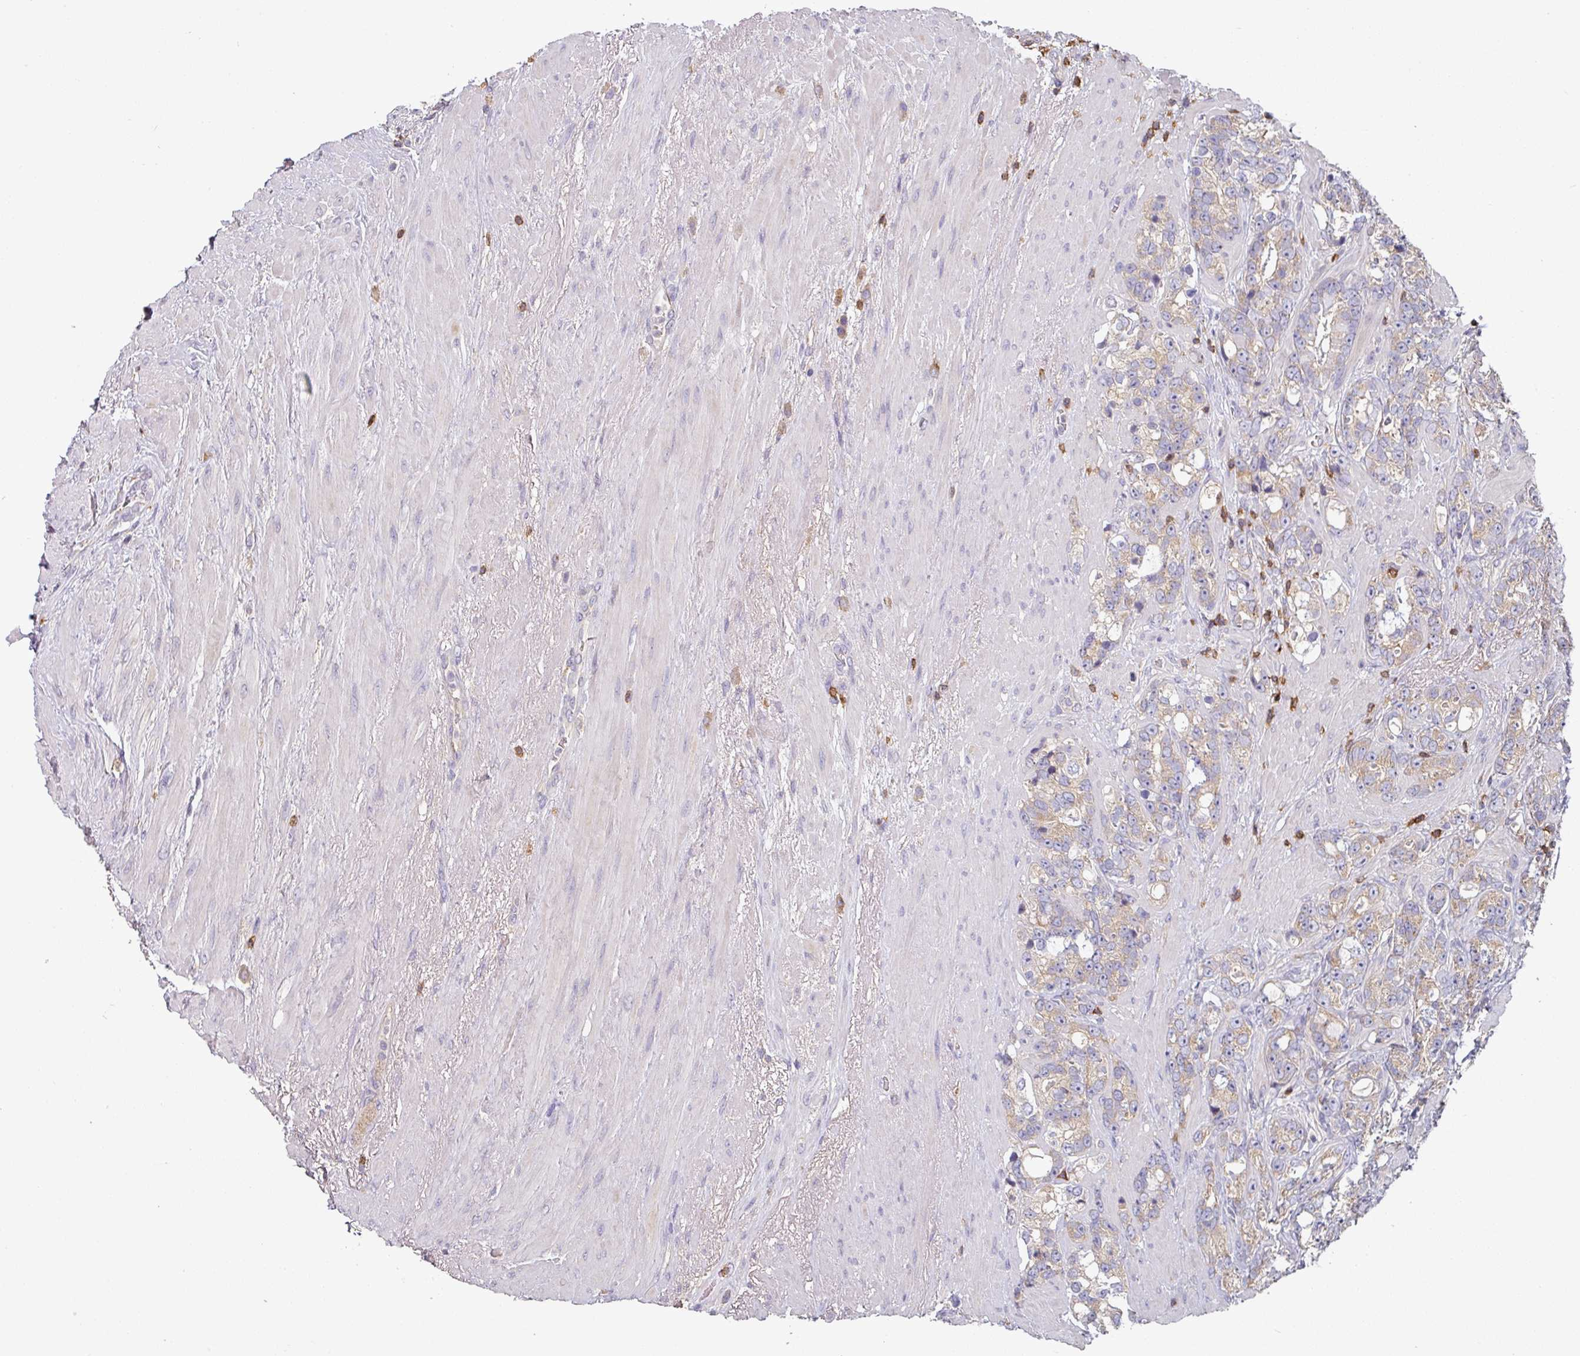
{"staining": {"intensity": "weak", "quantity": ">75%", "location": "cytoplasmic/membranous"}, "tissue": "prostate cancer", "cell_type": "Tumor cells", "image_type": "cancer", "snomed": [{"axis": "morphology", "description": "Adenocarcinoma, High grade"}, {"axis": "topography", "description": "Prostate"}], "caption": "Prostate cancer (high-grade adenocarcinoma) stained with a brown dye reveals weak cytoplasmic/membranous positive positivity in approximately >75% of tumor cells.", "gene": "CD3G", "patient": {"sex": "male", "age": 74}}